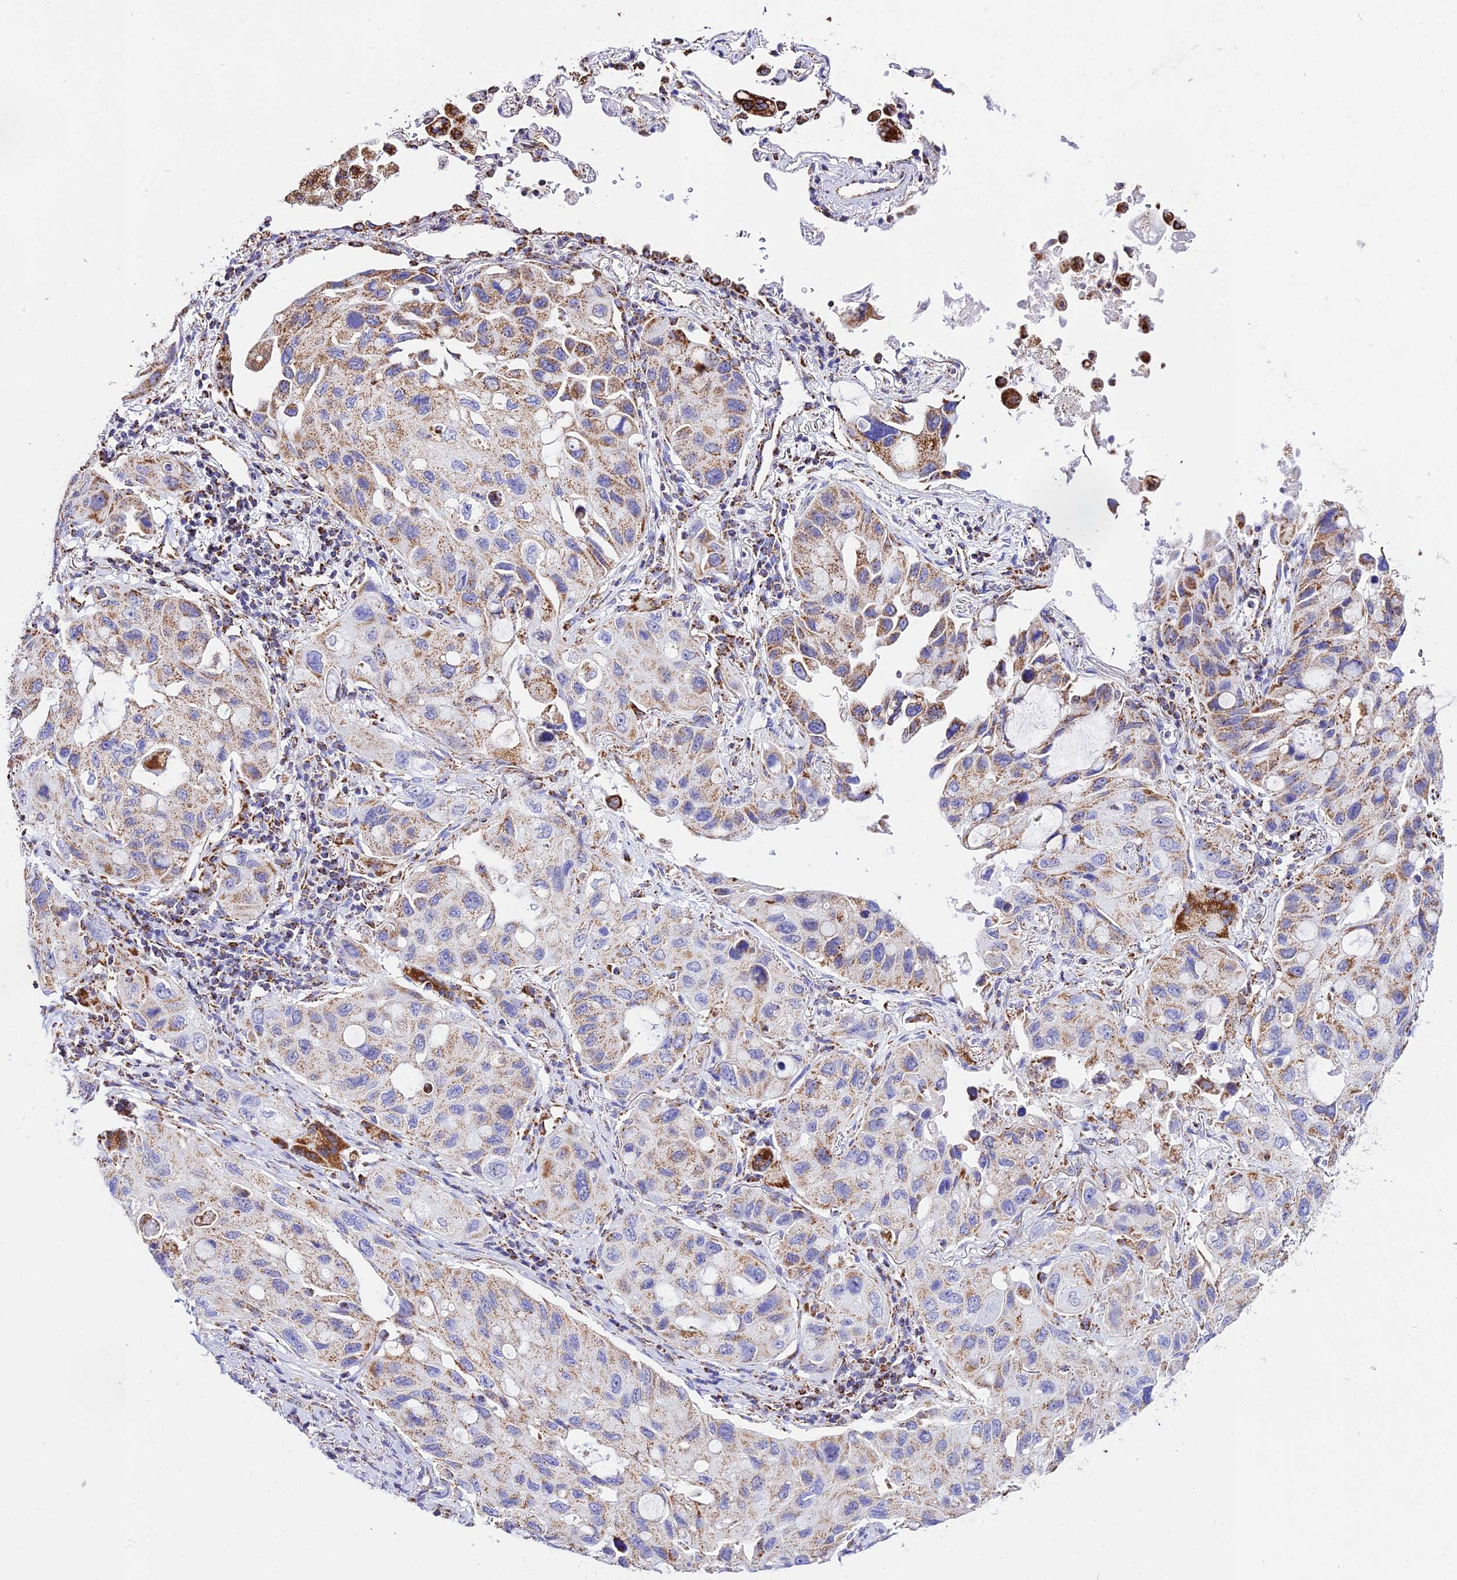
{"staining": {"intensity": "moderate", "quantity": "25%-75%", "location": "cytoplasmic/membranous"}, "tissue": "lung cancer", "cell_type": "Tumor cells", "image_type": "cancer", "snomed": [{"axis": "morphology", "description": "Squamous cell carcinoma, NOS"}, {"axis": "topography", "description": "Lung"}], "caption": "About 25%-75% of tumor cells in lung cancer demonstrate moderate cytoplasmic/membranous protein positivity as visualized by brown immunohistochemical staining.", "gene": "ATP5PD", "patient": {"sex": "female", "age": 73}}